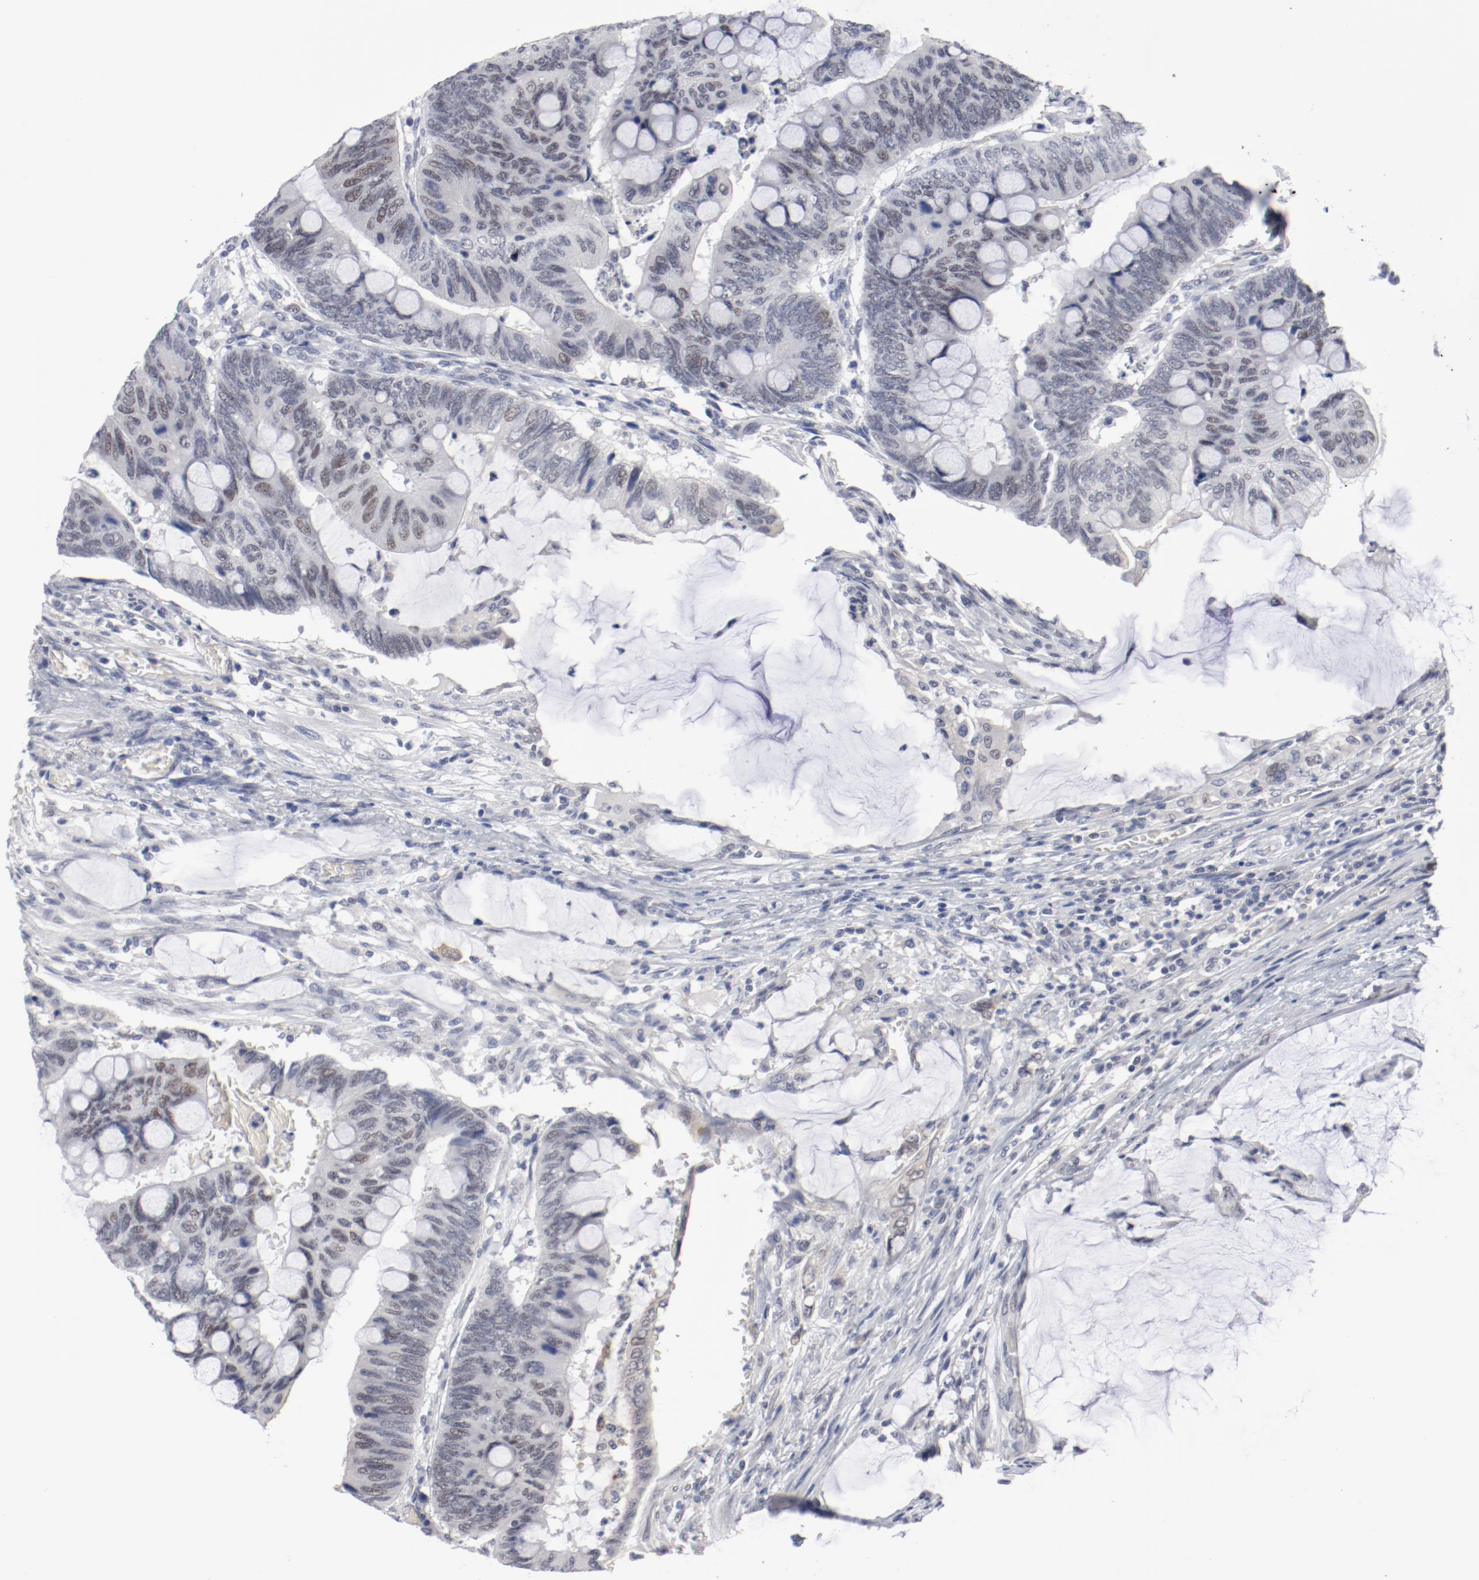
{"staining": {"intensity": "weak", "quantity": "<25%", "location": "nuclear"}, "tissue": "colorectal cancer", "cell_type": "Tumor cells", "image_type": "cancer", "snomed": [{"axis": "morphology", "description": "Normal tissue, NOS"}, {"axis": "morphology", "description": "Adenocarcinoma, NOS"}, {"axis": "topography", "description": "Rectum"}], "caption": "There is no significant expression in tumor cells of adenocarcinoma (colorectal).", "gene": "ANKLE2", "patient": {"sex": "male", "age": 92}}